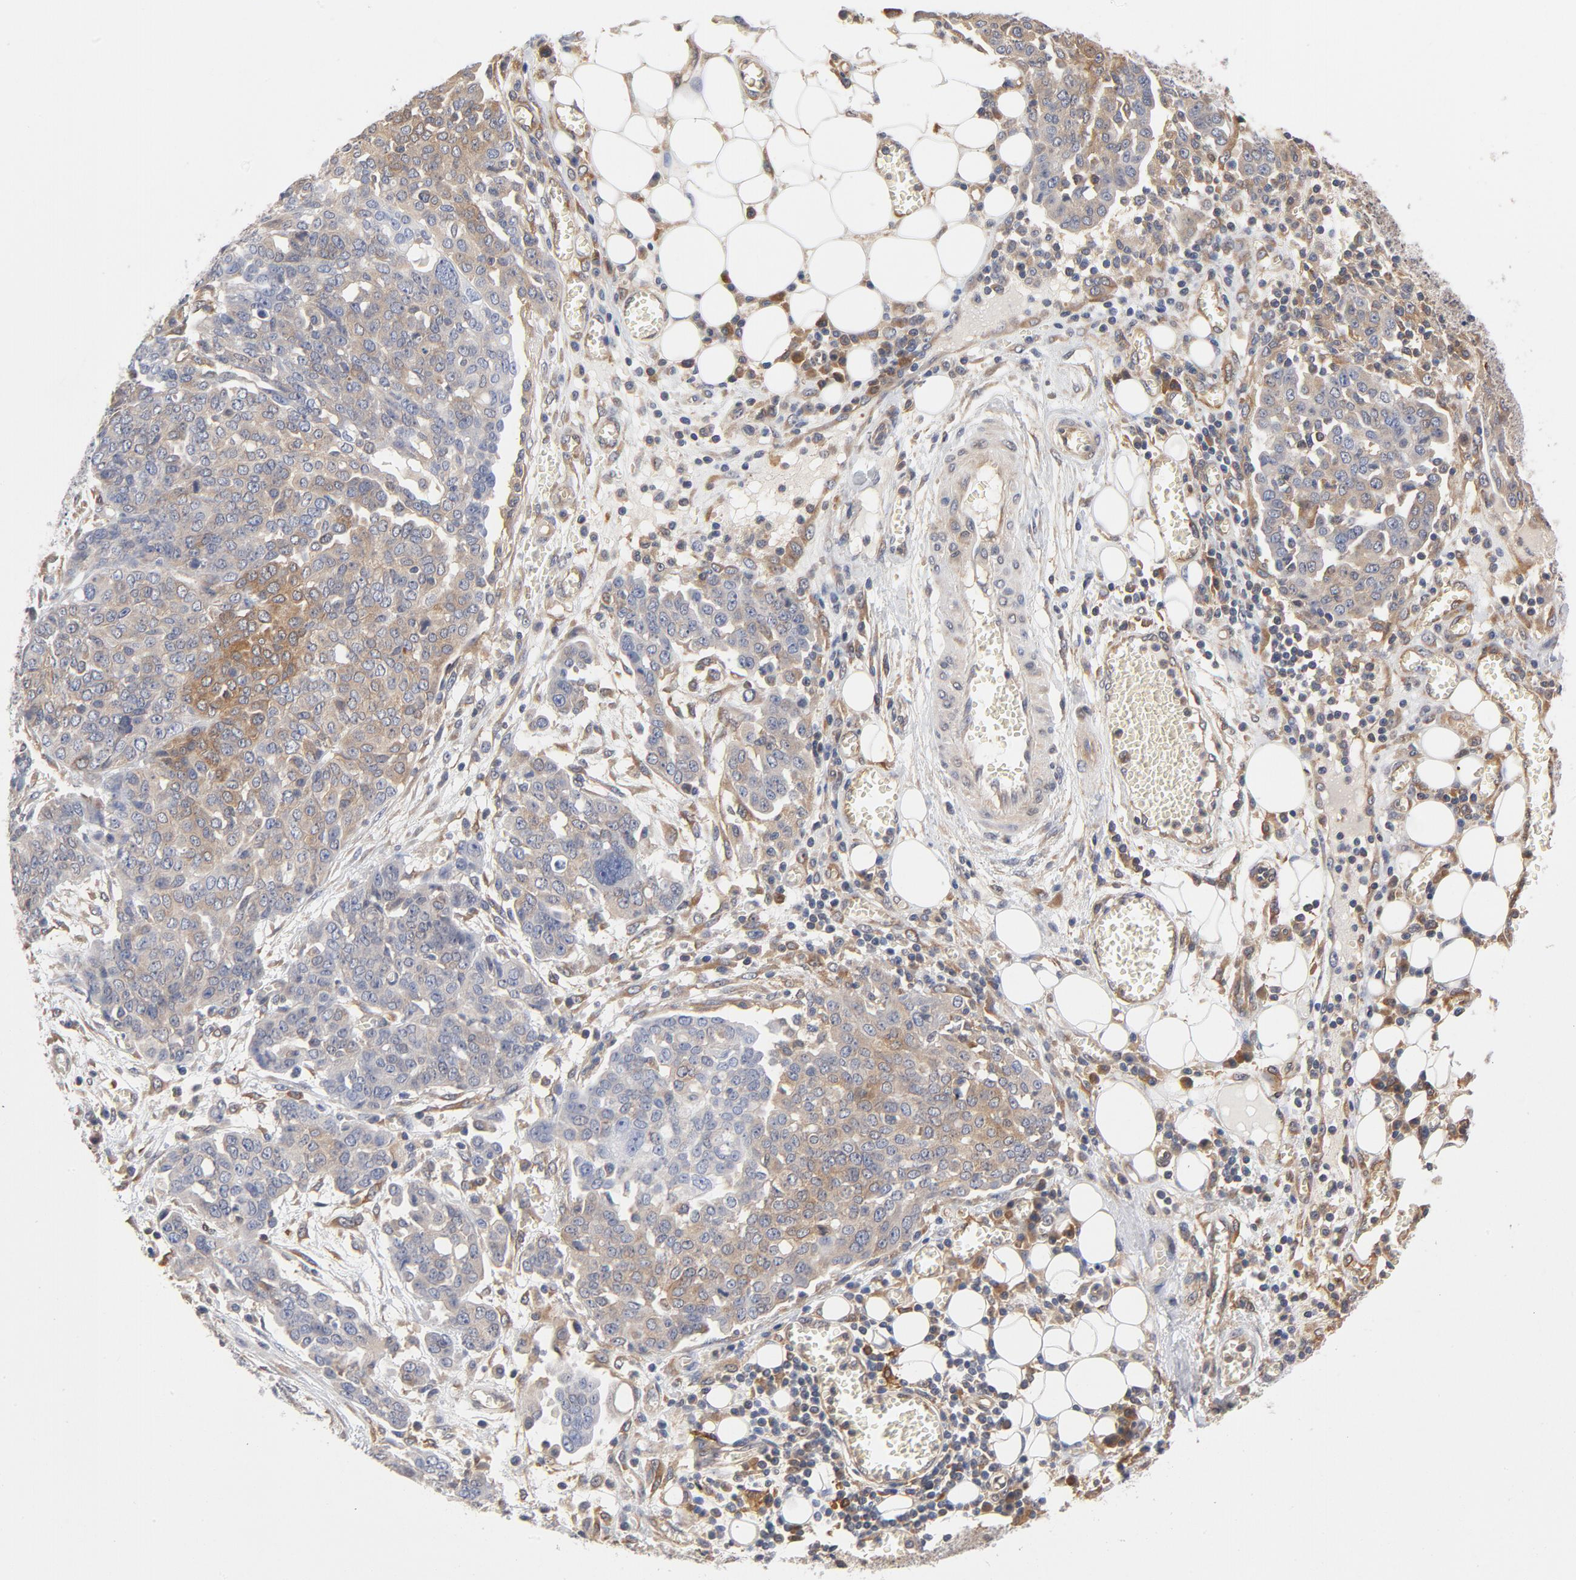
{"staining": {"intensity": "negative", "quantity": "none", "location": "none"}, "tissue": "ovarian cancer", "cell_type": "Tumor cells", "image_type": "cancer", "snomed": [{"axis": "morphology", "description": "Cystadenocarcinoma, serous, NOS"}, {"axis": "topography", "description": "Soft tissue"}, {"axis": "topography", "description": "Ovary"}], "caption": "This is an immunohistochemistry image of serous cystadenocarcinoma (ovarian). There is no positivity in tumor cells.", "gene": "ASMTL", "patient": {"sex": "female", "age": 57}}